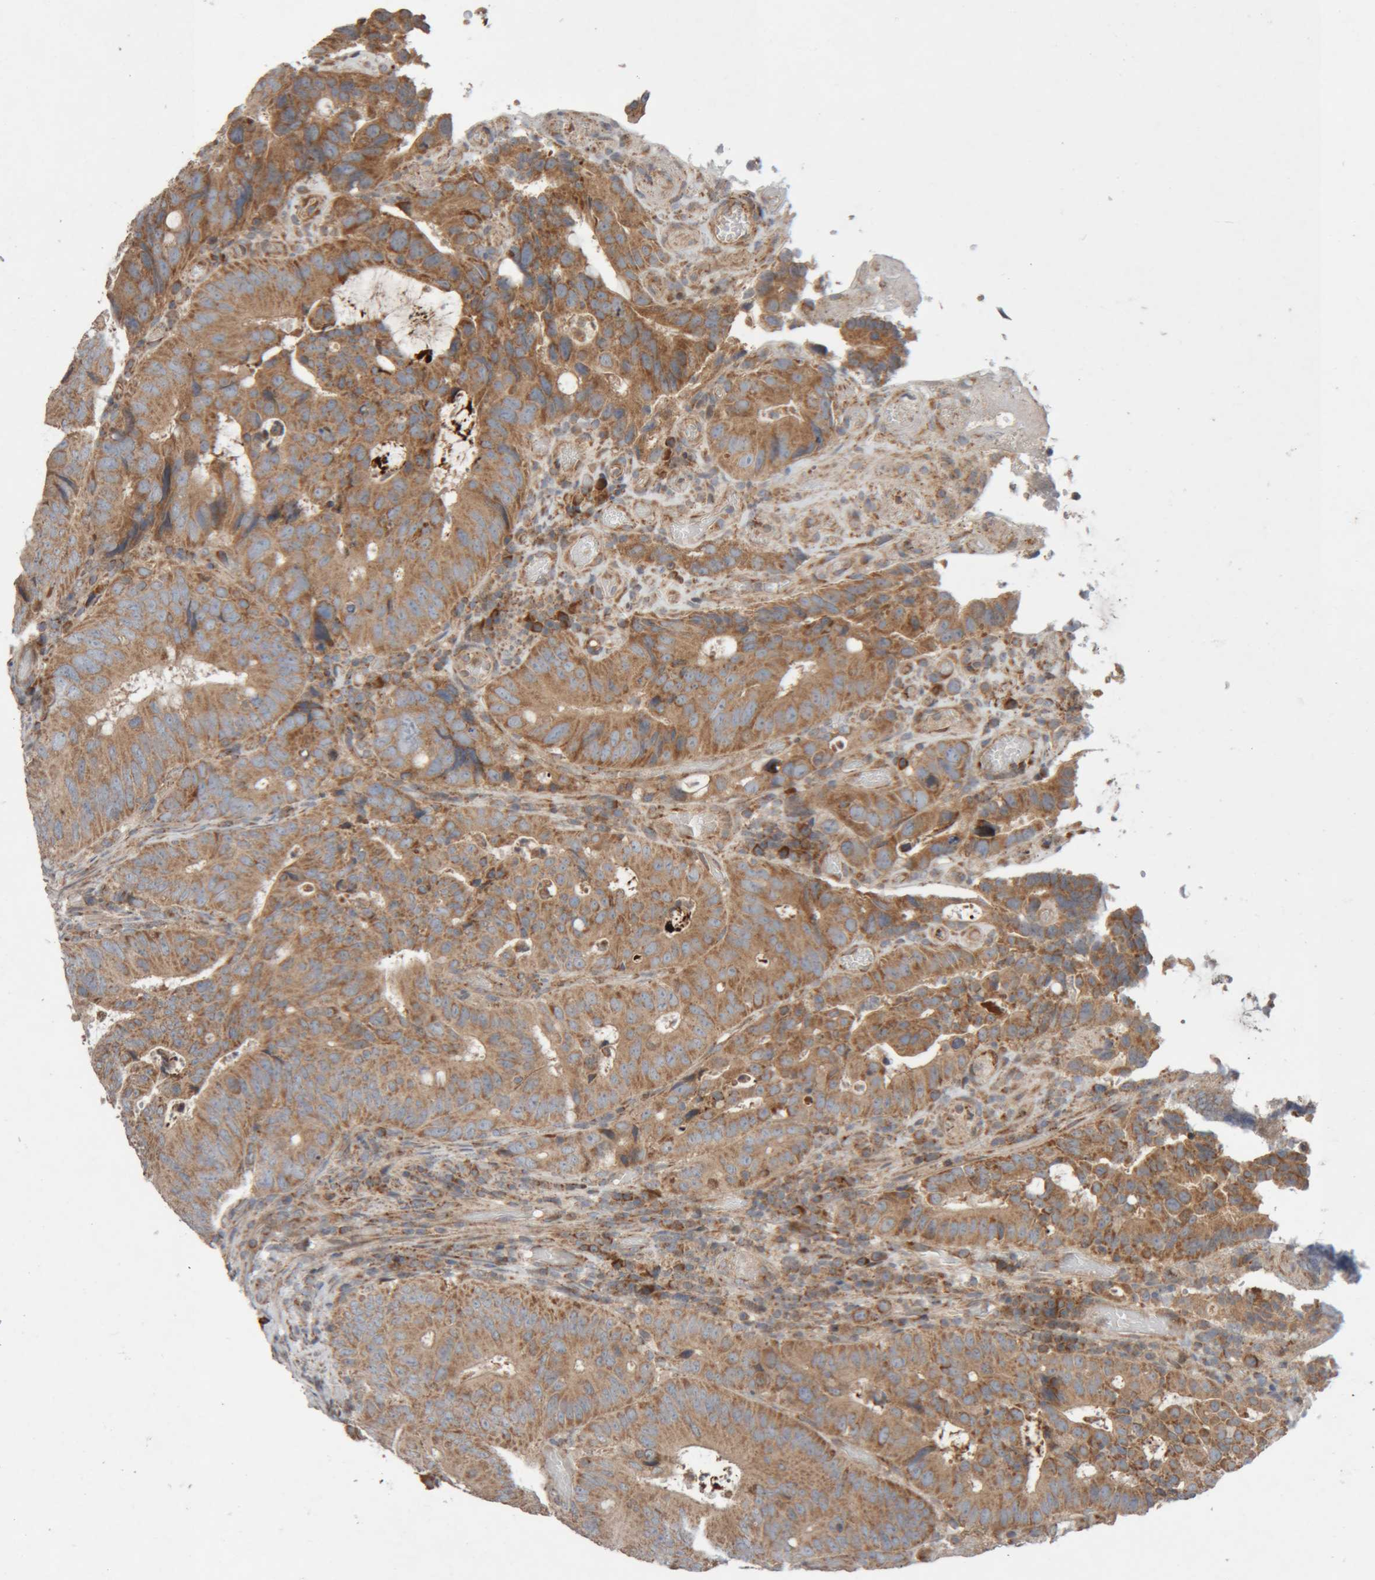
{"staining": {"intensity": "moderate", "quantity": ">75%", "location": "cytoplasmic/membranous"}, "tissue": "colorectal cancer", "cell_type": "Tumor cells", "image_type": "cancer", "snomed": [{"axis": "morphology", "description": "Adenocarcinoma, NOS"}, {"axis": "topography", "description": "Colon"}], "caption": "Tumor cells exhibit medium levels of moderate cytoplasmic/membranous positivity in approximately >75% of cells in human colorectal adenocarcinoma.", "gene": "KIF21B", "patient": {"sex": "male", "age": 83}}